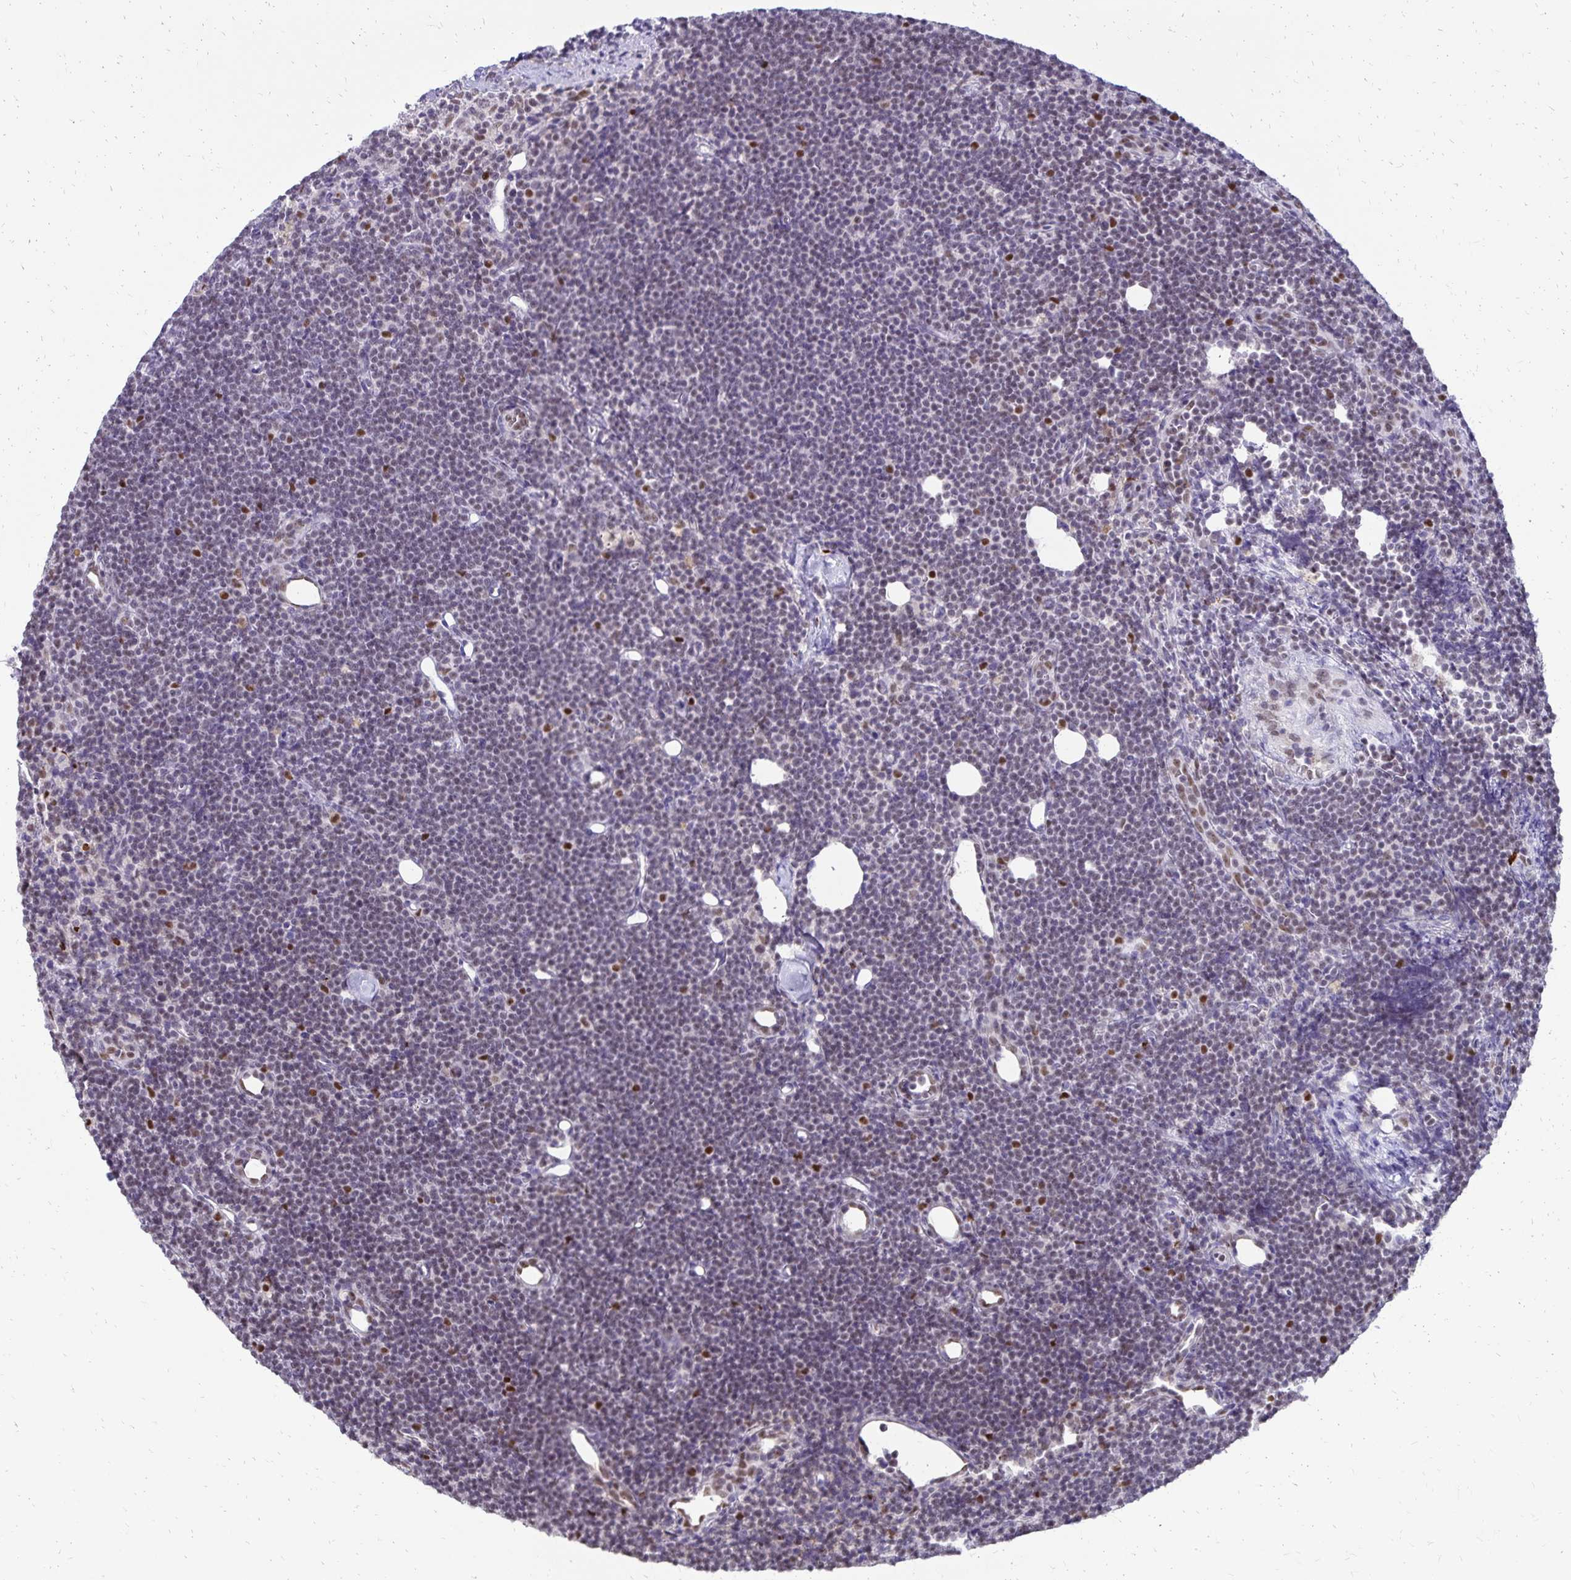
{"staining": {"intensity": "negative", "quantity": "none", "location": "none"}, "tissue": "lymphoma", "cell_type": "Tumor cells", "image_type": "cancer", "snomed": [{"axis": "morphology", "description": "Malignant lymphoma, non-Hodgkin's type, Low grade"}, {"axis": "topography", "description": "Lymph node"}], "caption": "Tumor cells show no significant expression in lymphoma.", "gene": "POLB", "patient": {"sex": "female", "age": 73}}